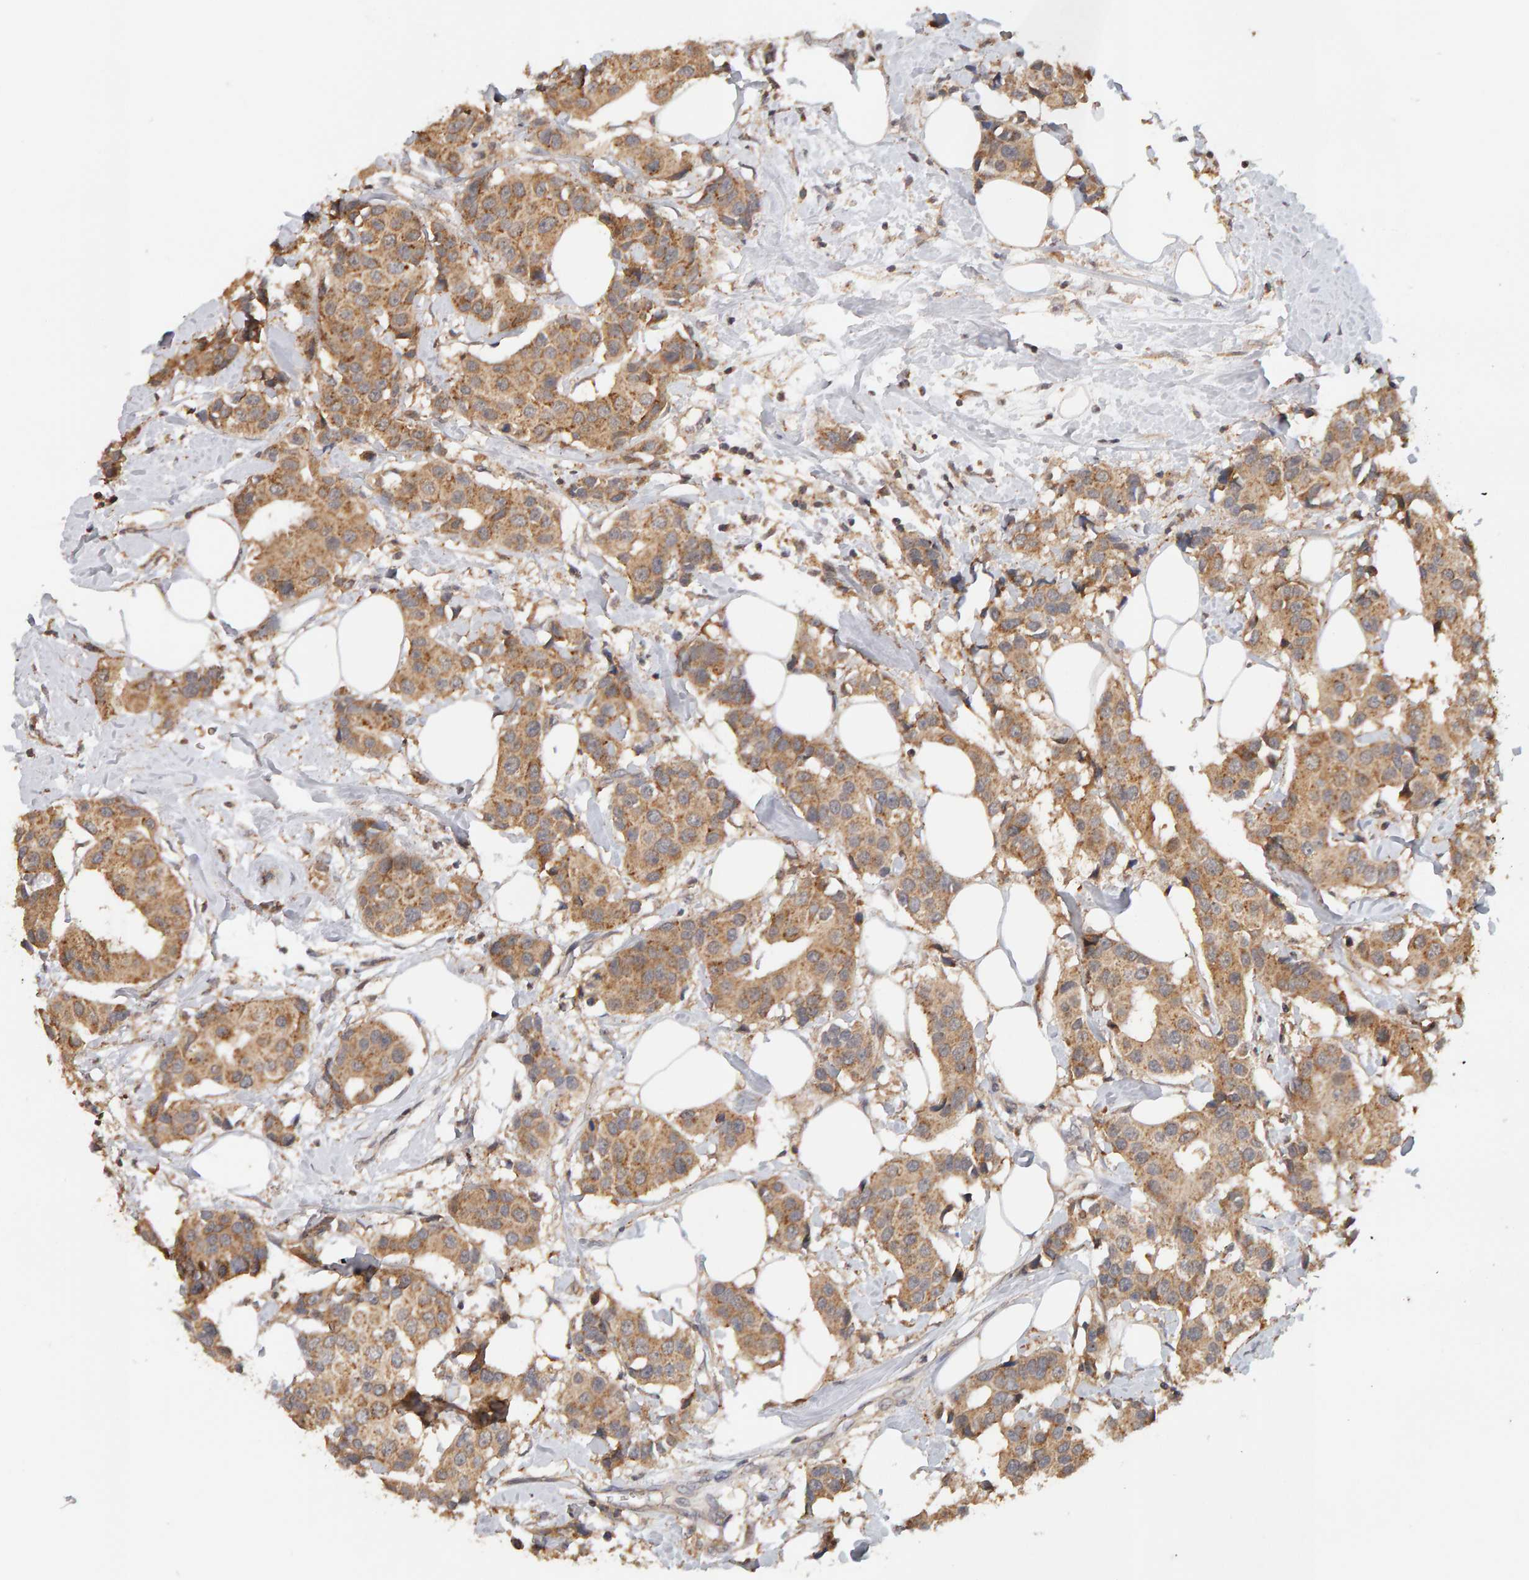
{"staining": {"intensity": "moderate", "quantity": ">75%", "location": "cytoplasmic/membranous"}, "tissue": "breast cancer", "cell_type": "Tumor cells", "image_type": "cancer", "snomed": [{"axis": "morphology", "description": "Normal tissue, NOS"}, {"axis": "morphology", "description": "Duct carcinoma"}, {"axis": "topography", "description": "Breast"}], "caption": "Immunohistochemistry (IHC) of human breast cancer exhibits medium levels of moderate cytoplasmic/membranous positivity in about >75% of tumor cells.", "gene": "DNAJC7", "patient": {"sex": "female", "age": 39}}